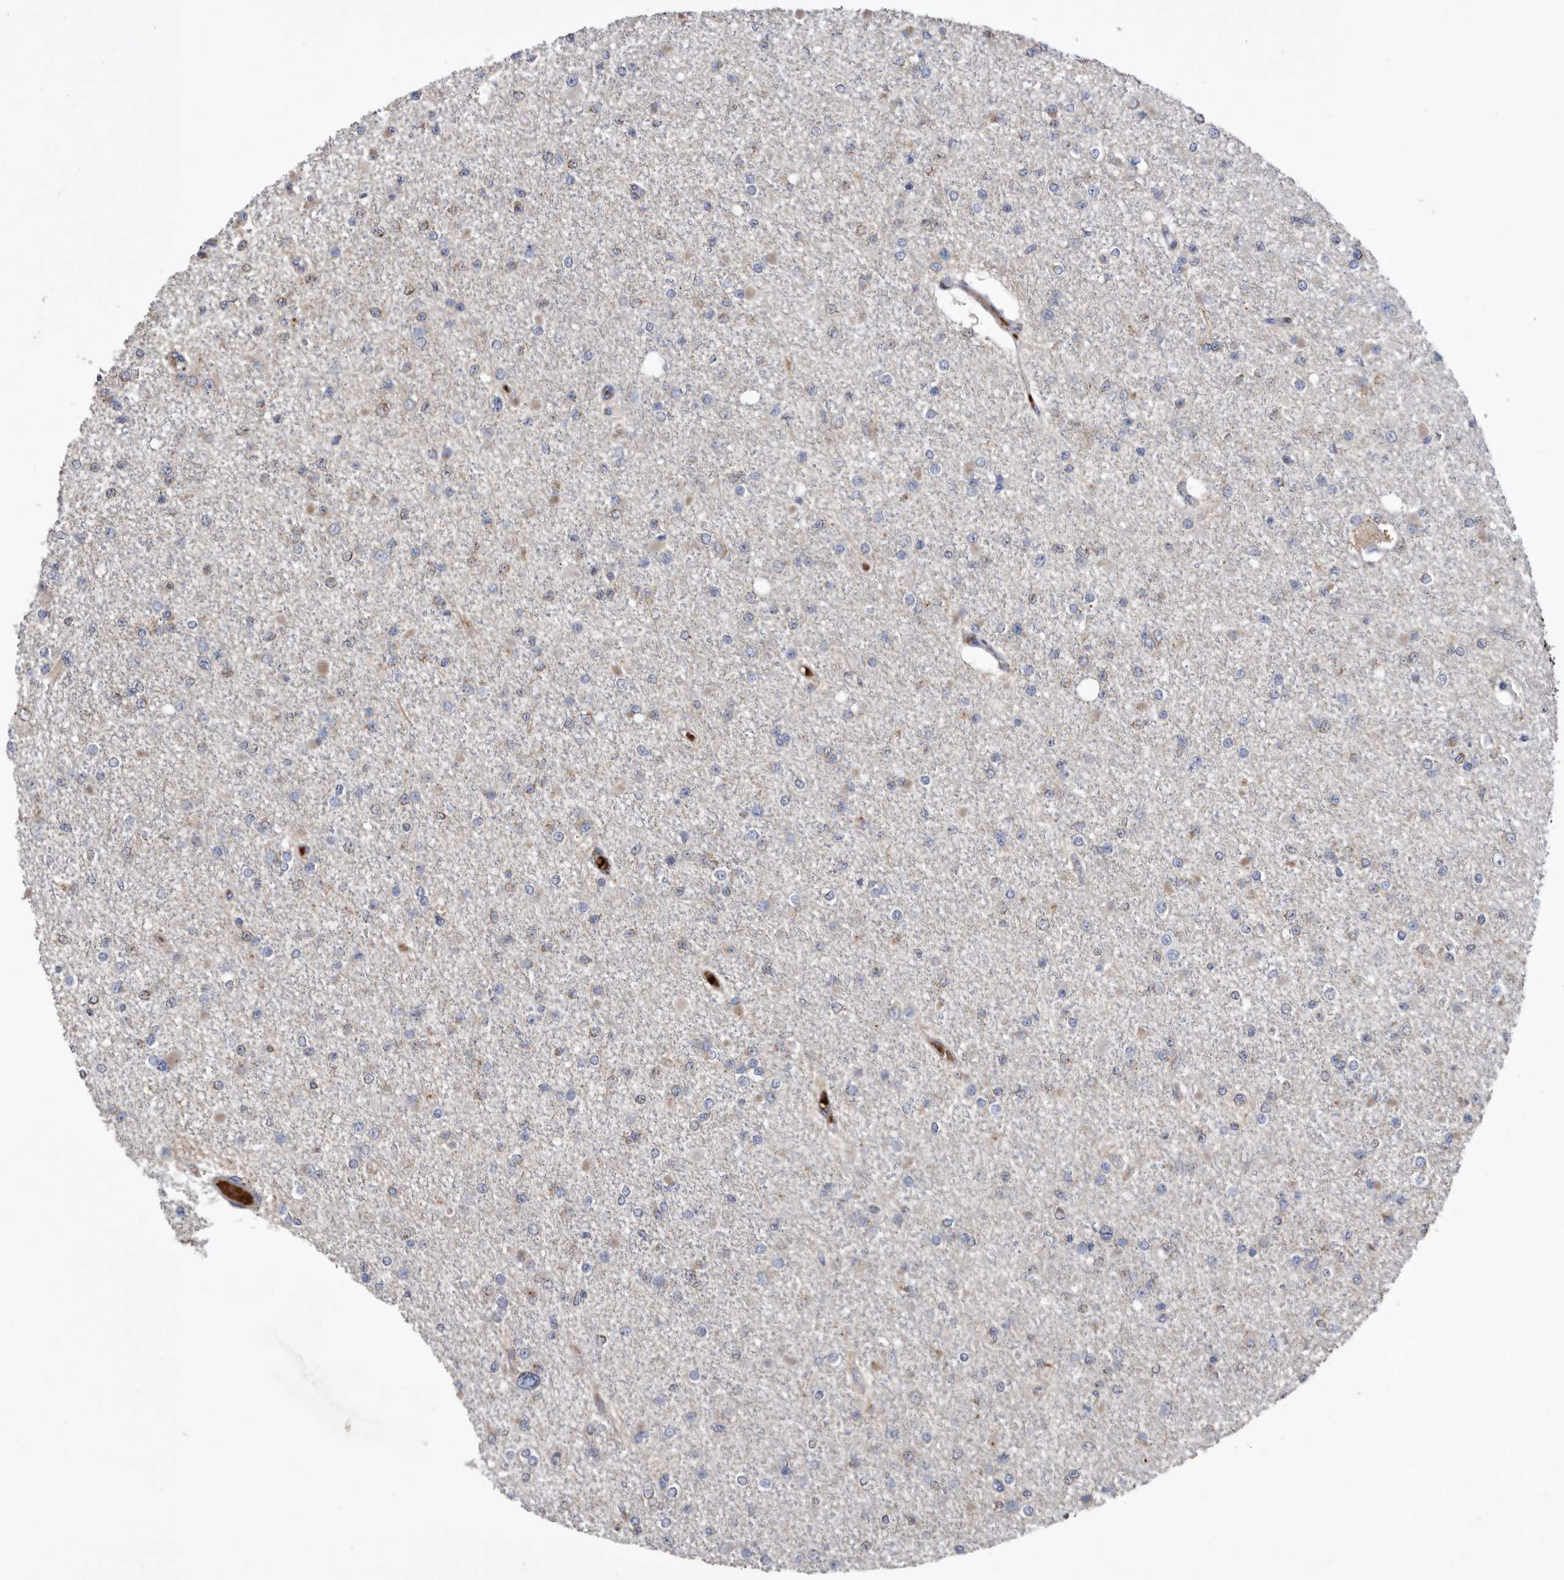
{"staining": {"intensity": "weak", "quantity": "<25%", "location": "cytoplasmic/membranous"}, "tissue": "glioma", "cell_type": "Tumor cells", "image_type": "cancer", "snomed": [{"axis": "morphology", "description": "Glioma, malignant, Low grade"}, {"axis": "topography", "description": "Brain"}], "caption": "A micrograph of human malignant glioma (low-grade) is negative for staining in tumor cells.", "gene": "CRISPLD2", "patient": {"sex": "female", "age": 22}}